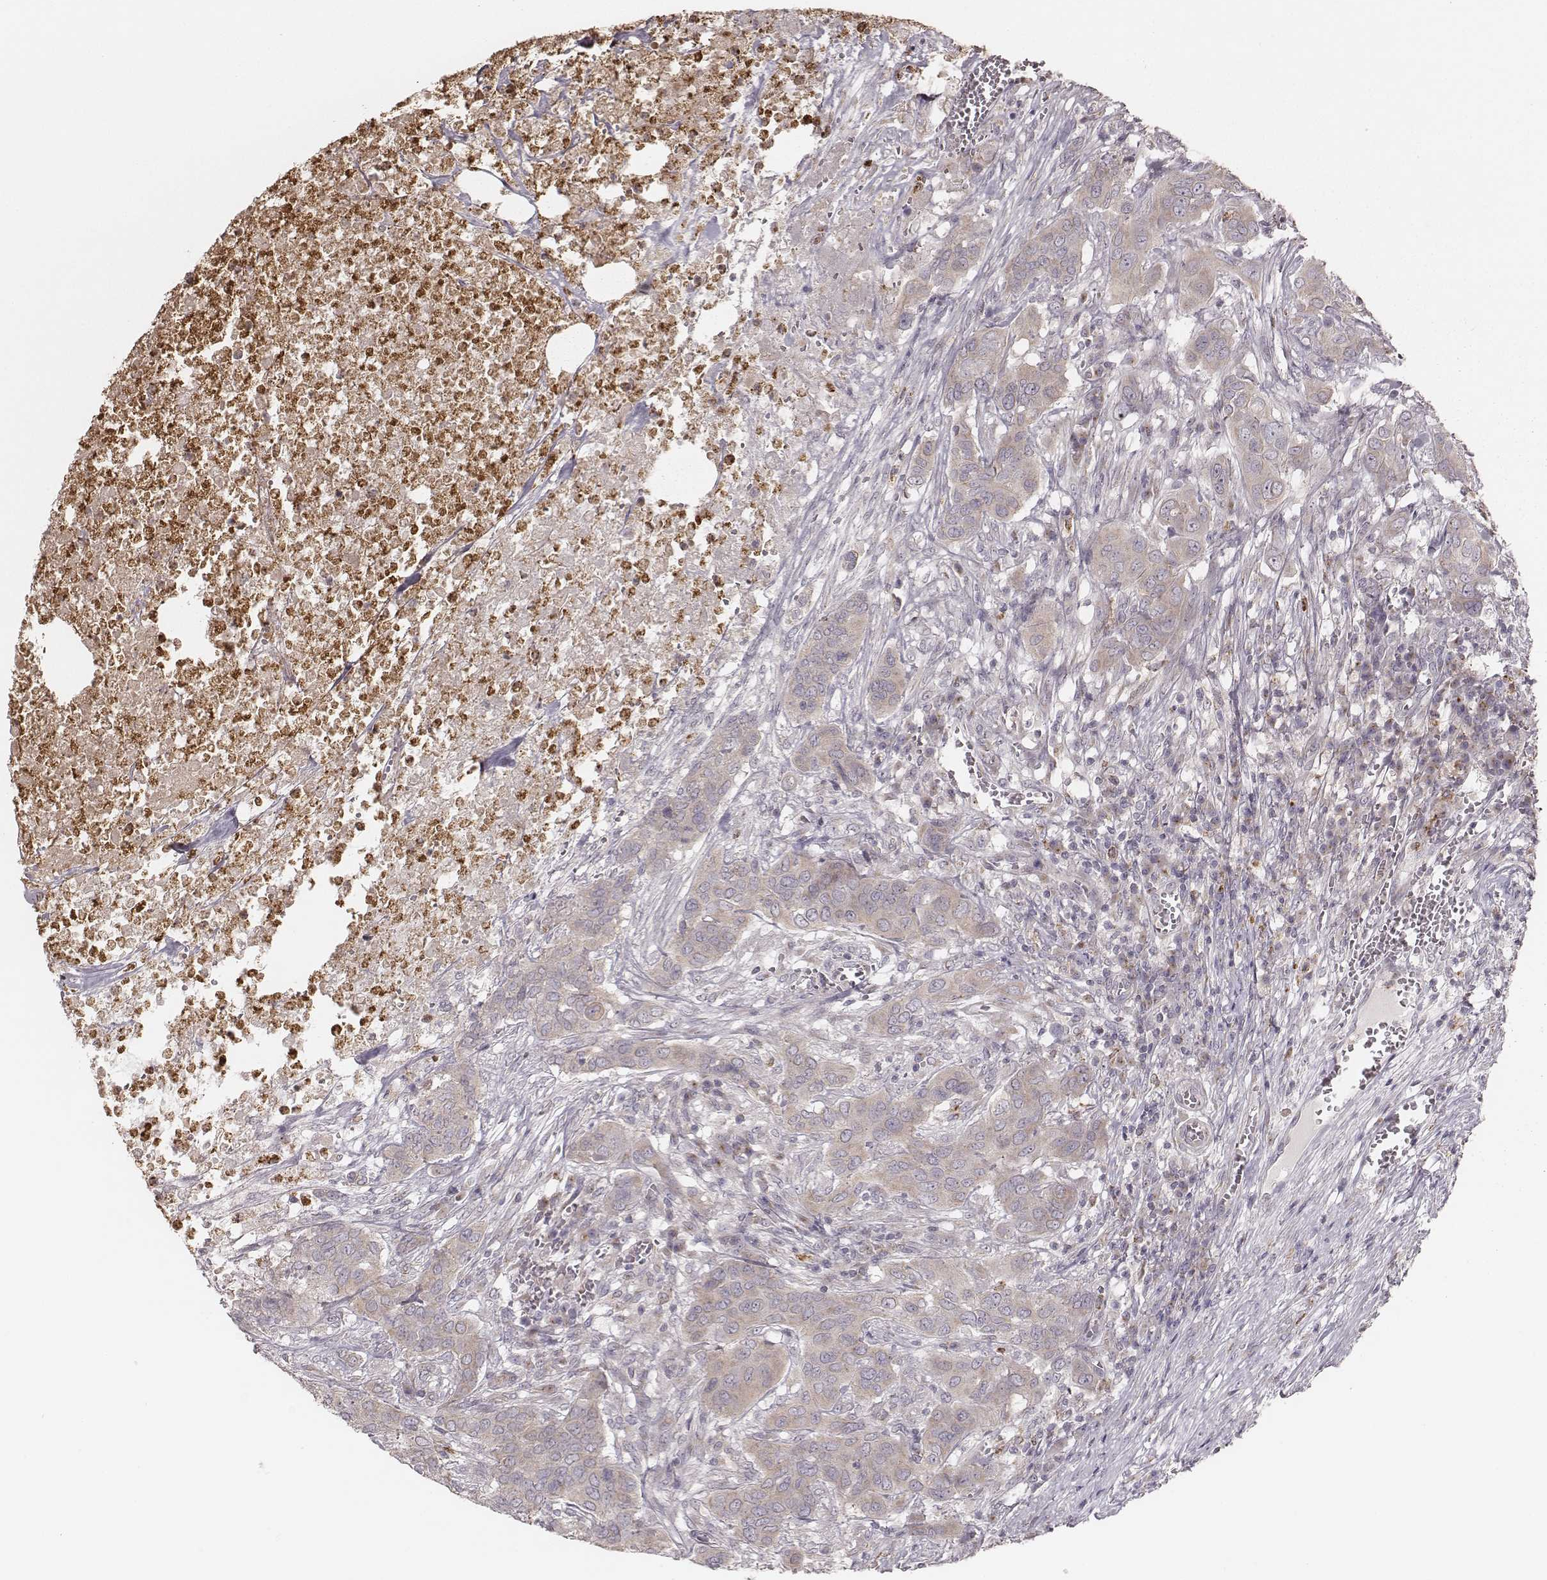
{"staining": {"intensity": "weak", "quantity": ">75%", "location": "cytoplasmic/membranous"}, "tissue": "urothelial cancer", "cell_type": "Tumor cells", "image_type": "cancer", "snomed": [{"axis": "morphology", "description": "Urothelial carcinoma, NOS"}, {"axis": "morphology", "description": "Urothelial carcinoma, High grade"}, {"axis": "topography", "description": "Urinary bladder"}], "caption": "The histopathology image shows immunohistochemical staining of transitional cell carcinoma. There is weak cytoplasmic/membranous staining is present in approximately >75% of tumor cells.", "gene": "ABCA7", "patient": {"sex": "male", "age": 63}}